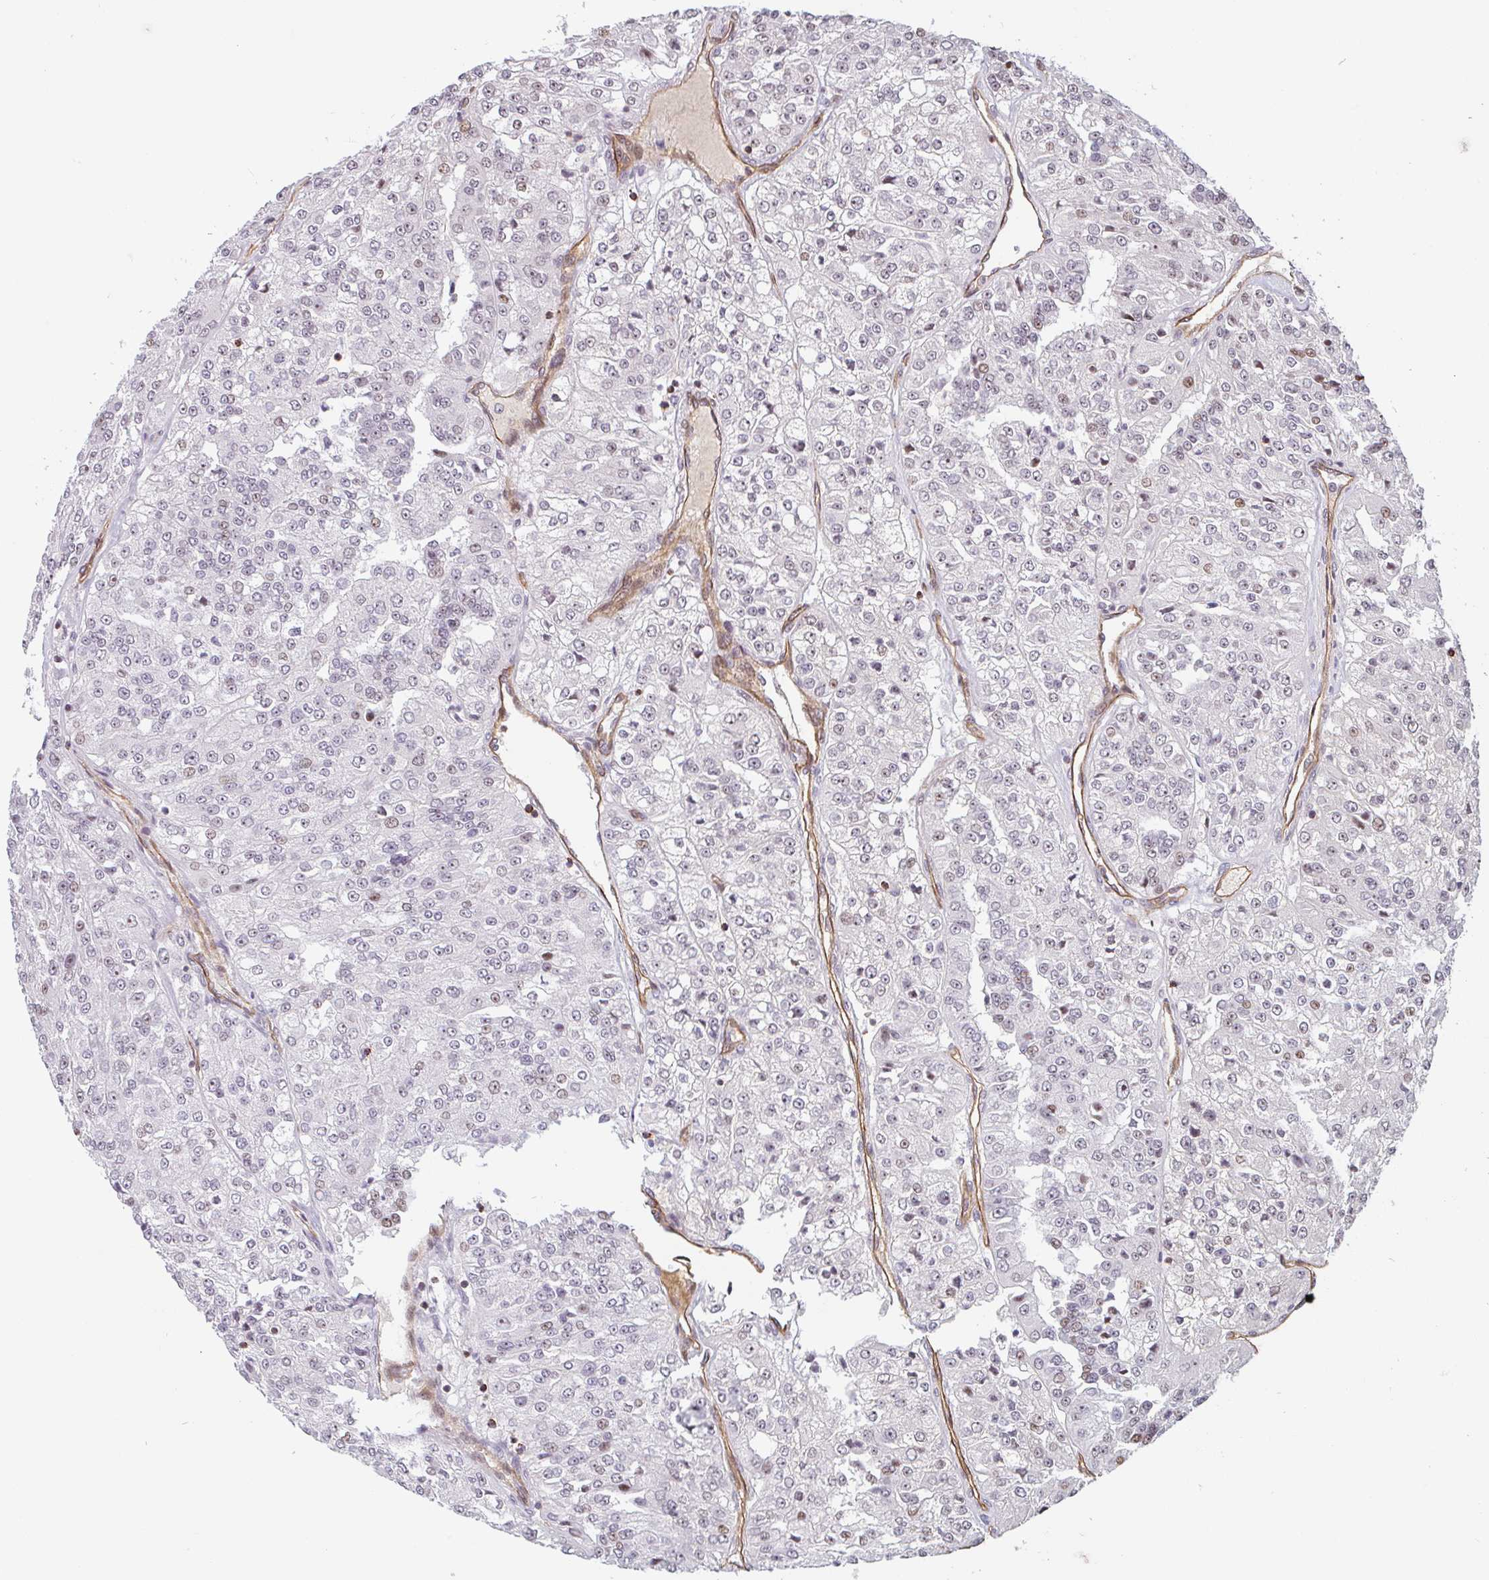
{"staining": {"intensity": "moderate", "quantity": "<25%", "location": "nuclear"}, "tissue": "renal cancer", "cell_type": "Tumor cells", "image_type": "cancer", "snomed": [{"axis": "morphology", "description": "Adenocarcinoma, NOS"}, {"axis": "topography", "description": "Kidney"}], "caption": "A histopathology image showing moderate nuclear positivity in approximately <25% of tumor cells in renal cancer (adenocarcinoma), as visualized by brown immunohistochemical staining.", "gene": "ZNF689", "patient": {"sex": "female", "age": 63}}